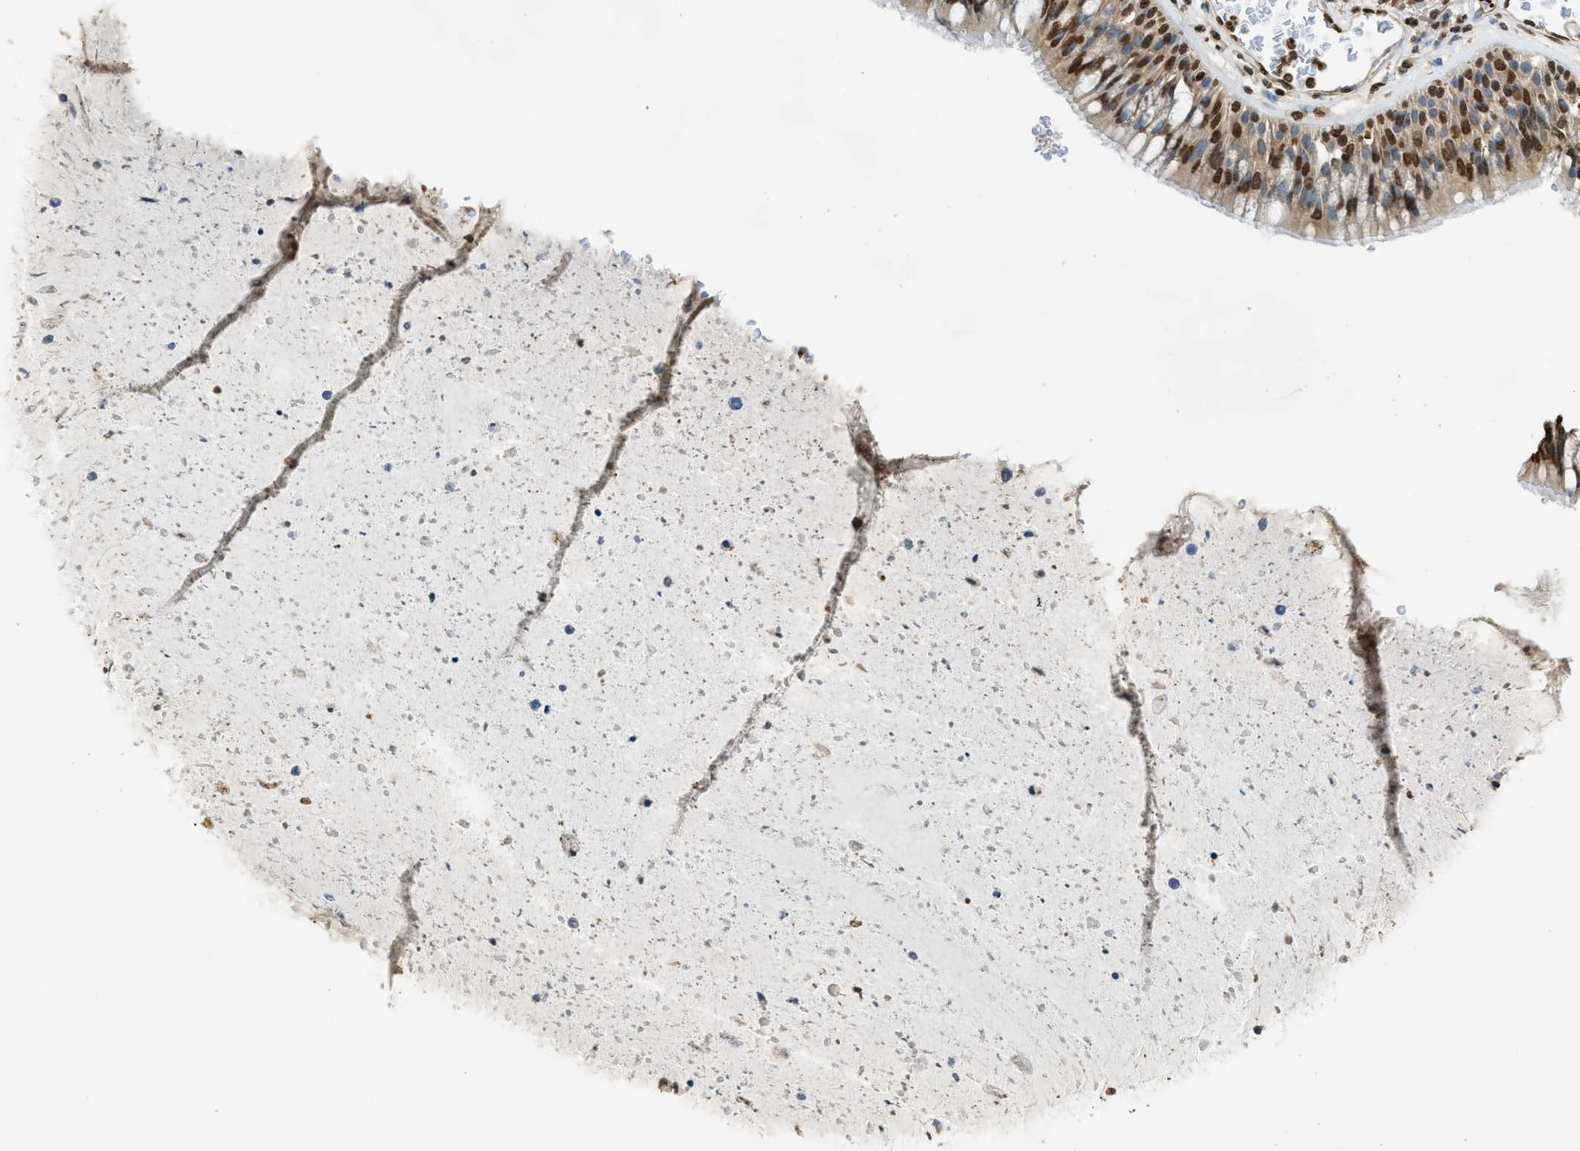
{"staining": {"intensity": "strong", "quantity": ">75%", "location": "nuclear"}, "tissue": "bronchus", "cell_type": "Respiratory epithelial cells", "image_type": "normal", "snomed": [{"axis": "morphology", "description": "Normal tissue, NOS"}, {"axis": "morphology", "description": "Adenocarcinoma, NOS"}, {"axis": "morphology", "description": "Adenocarcinoma, metastatic, NOS"}, {"axis": "topography", "description": "Lymph node"}, {"axis": "topography", "description": "Bronchus"}, {"axis": "topography", "description": "Lung"}], "caption": "Immunohistochemical staining of benign human bronchus displays high levels of strong nuclear positivity in approximately >75% of respiratory epithelial cells.", "gene": "NR5A2", "patient": {"sex": "female", "age": 54}}